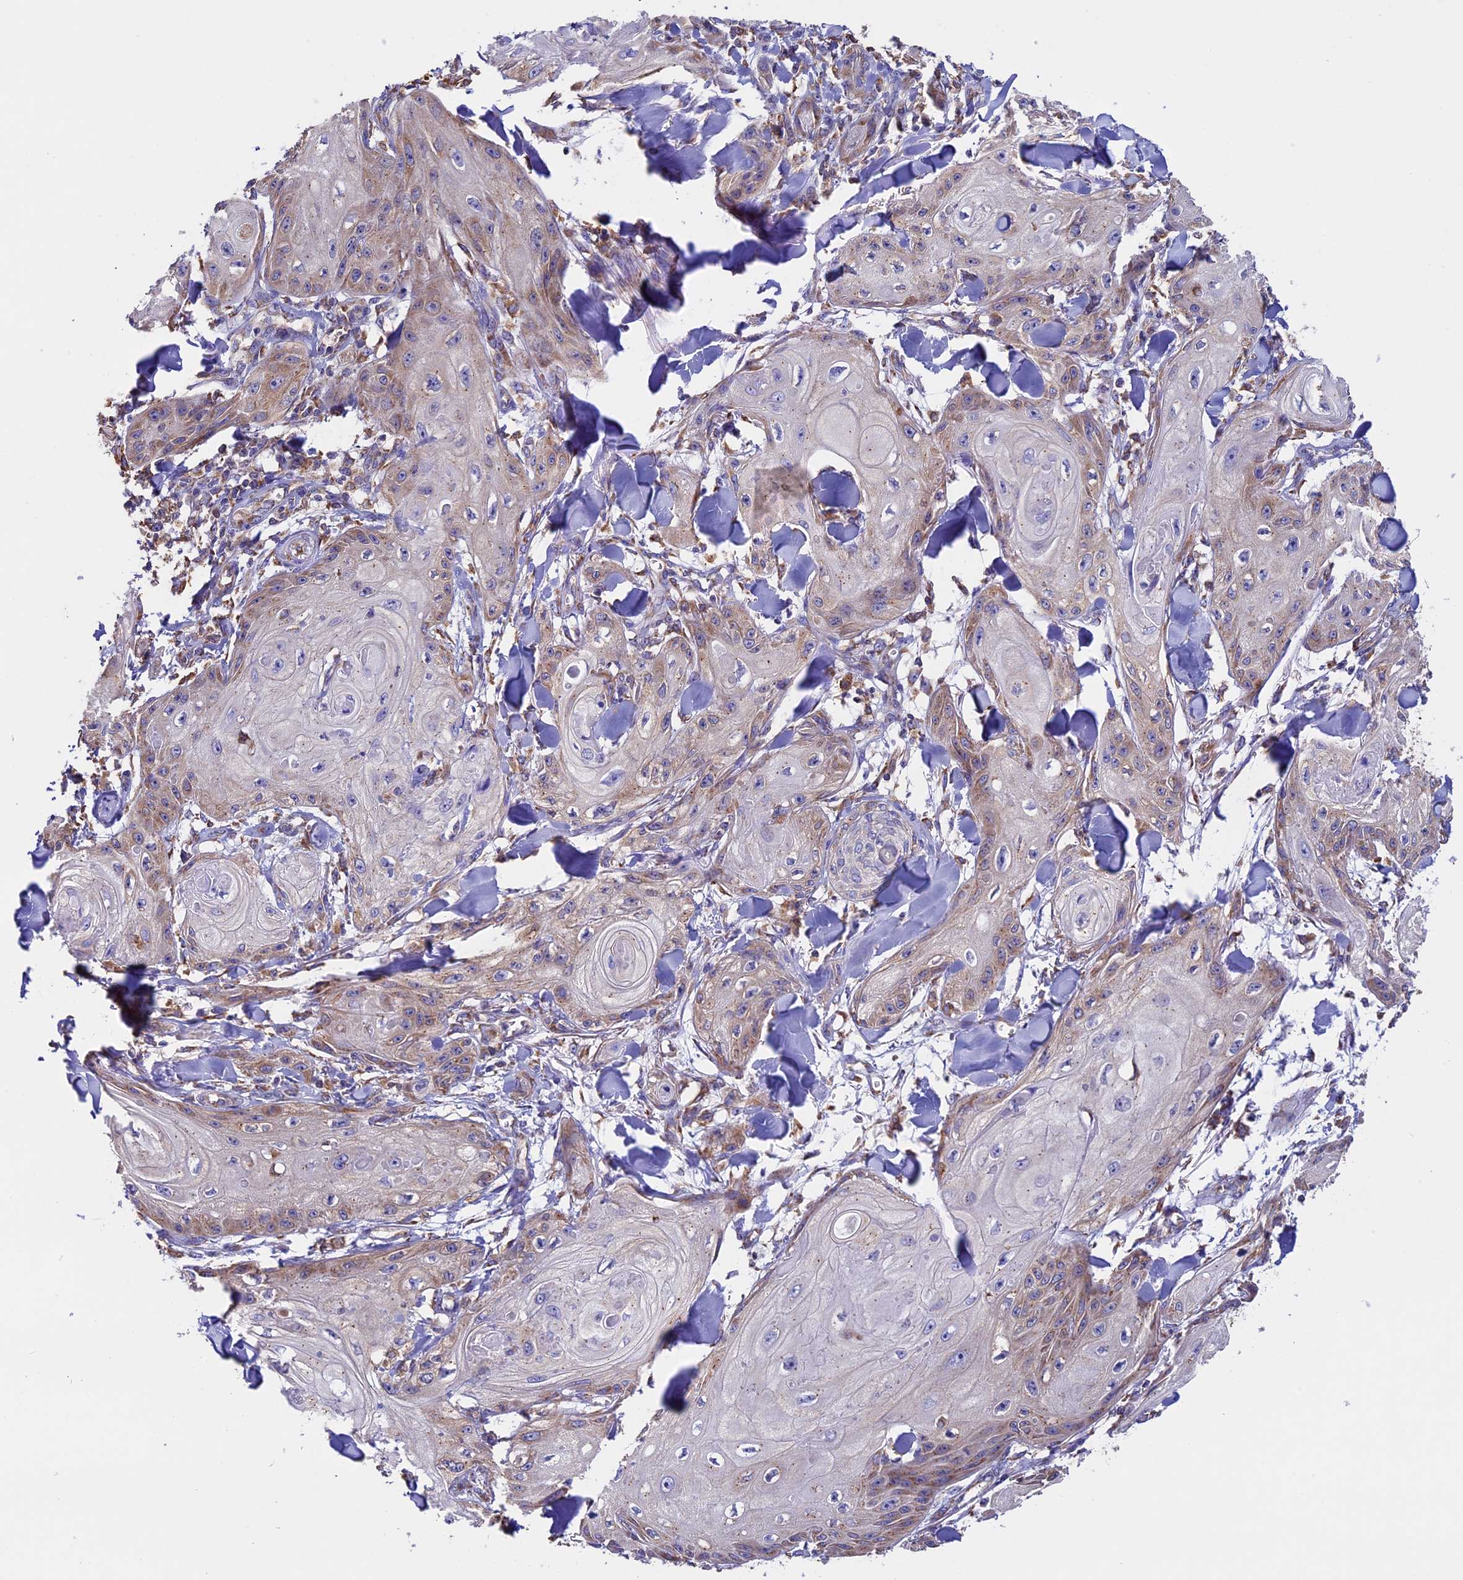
{"staining": {"intensity": "weak", "quantity": "<25%", "location": "cytoplasmic/membranous"}, "tissue": "skin cancer", "cell_type": "Tumor cells", "image_type": "cancer", "snomed": [{"axis": "morphology", "description": "Squamous cell carcinoma, NOS"}, {"axis": "topography", "description": "Skin"}], "caption": "An IHC image of skin cancer is shown. There is no staining in tumor cells of skin cancer.", "gene": "BTBD3", "patient": {"sex": "male", "age": 74}}